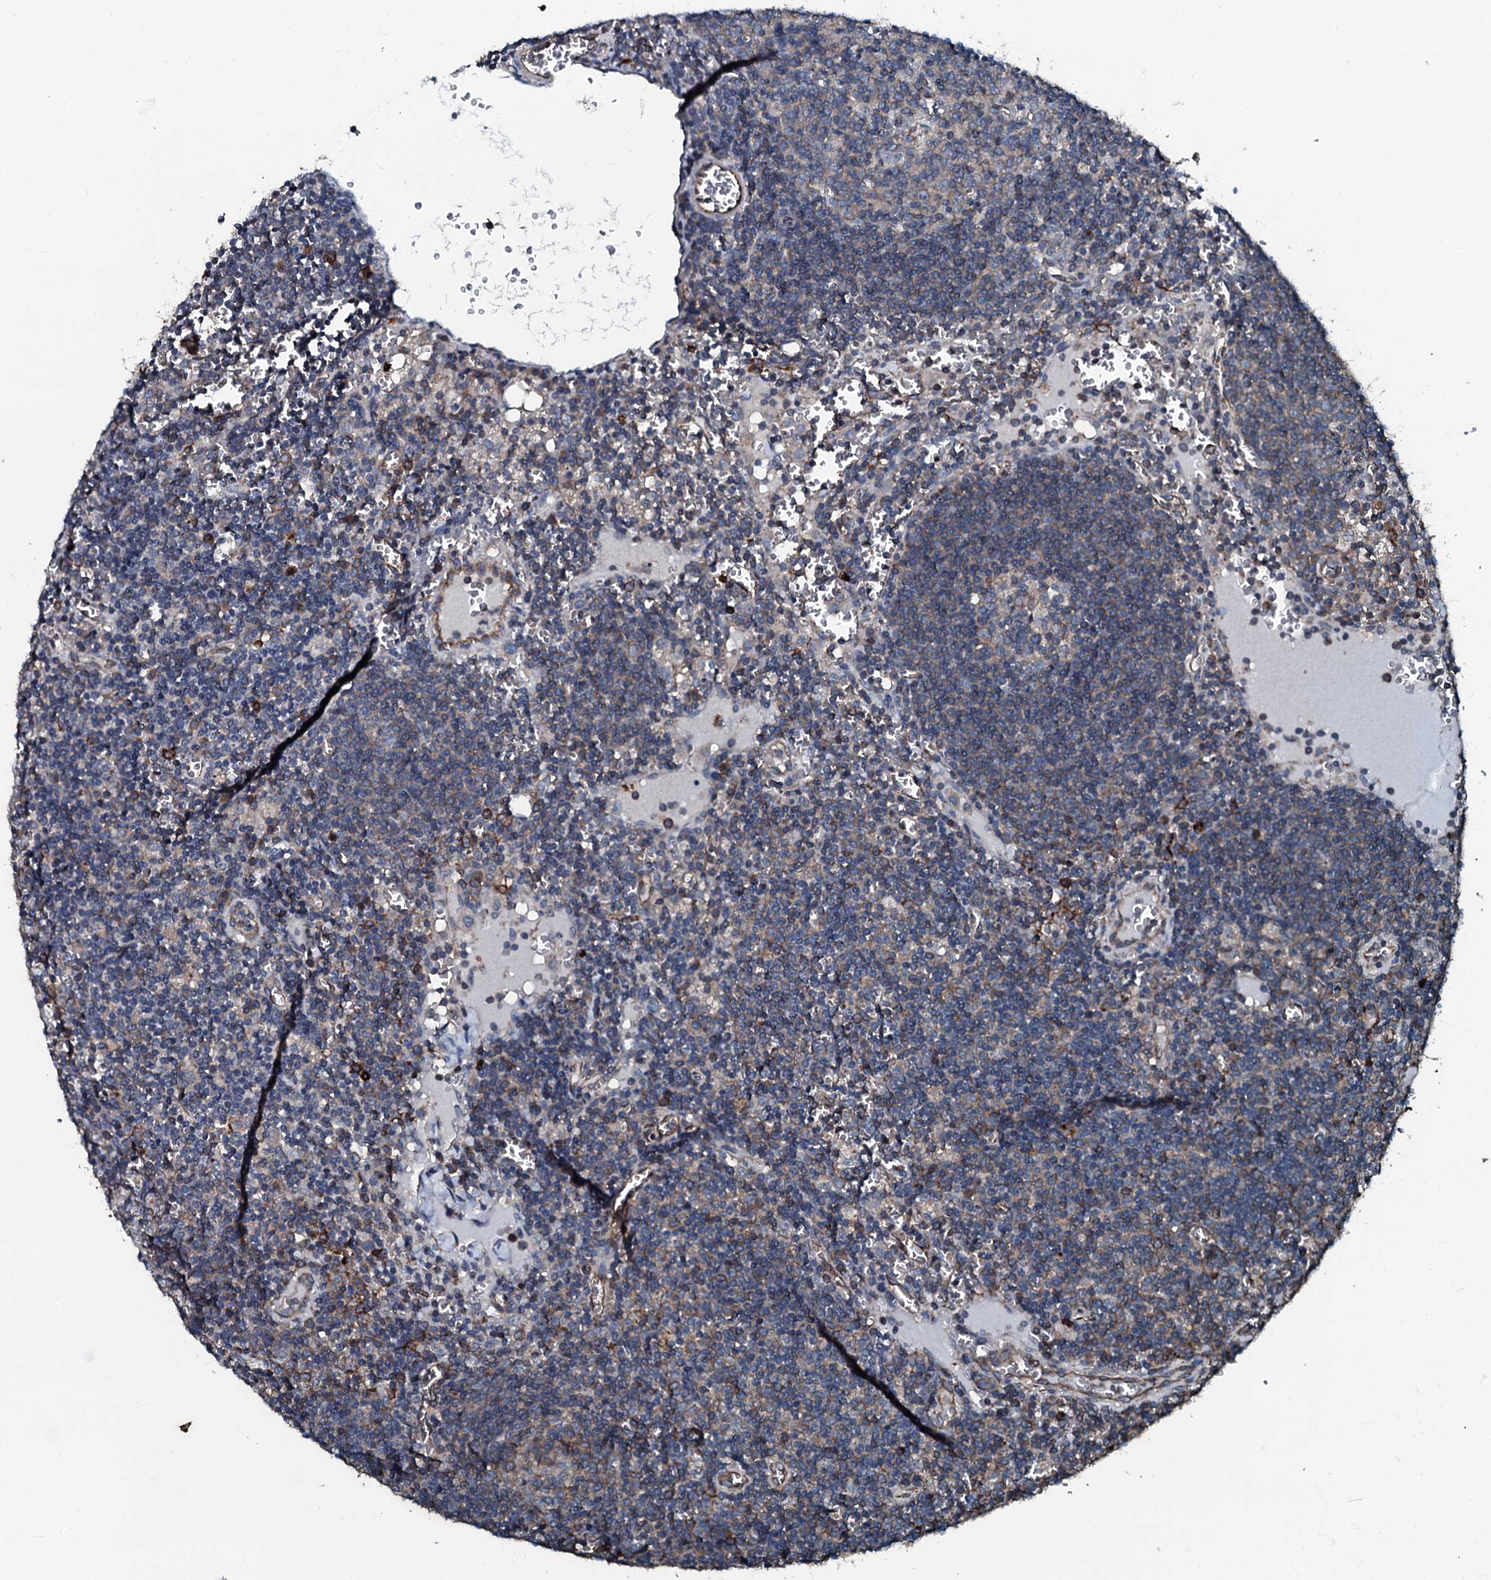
{"staining": {"intensity": "weak", "quantity": "<25%", "location": "cytoplasmic/membranous"}, "tissue": "lymph node", "cell_type": "Germinal center cells", "image_type": "normal", "snomed": [{"axis": "morphology", "description": "Normal tissue, NOS"}, {"axis": "topography", "description": "Lymph node"}], "caption": "The IHC histopathology image has no significant expression in germinal center cells of lymph node. Brightfield microscopy of immunohistochemistry stained with DAB (3,3'-diaminobenzidine) (brown) and hematoxylin (blue), captured at high magnification.", "gene": "SLC25A38", "patient": {"sex": "female", "age": 73}}